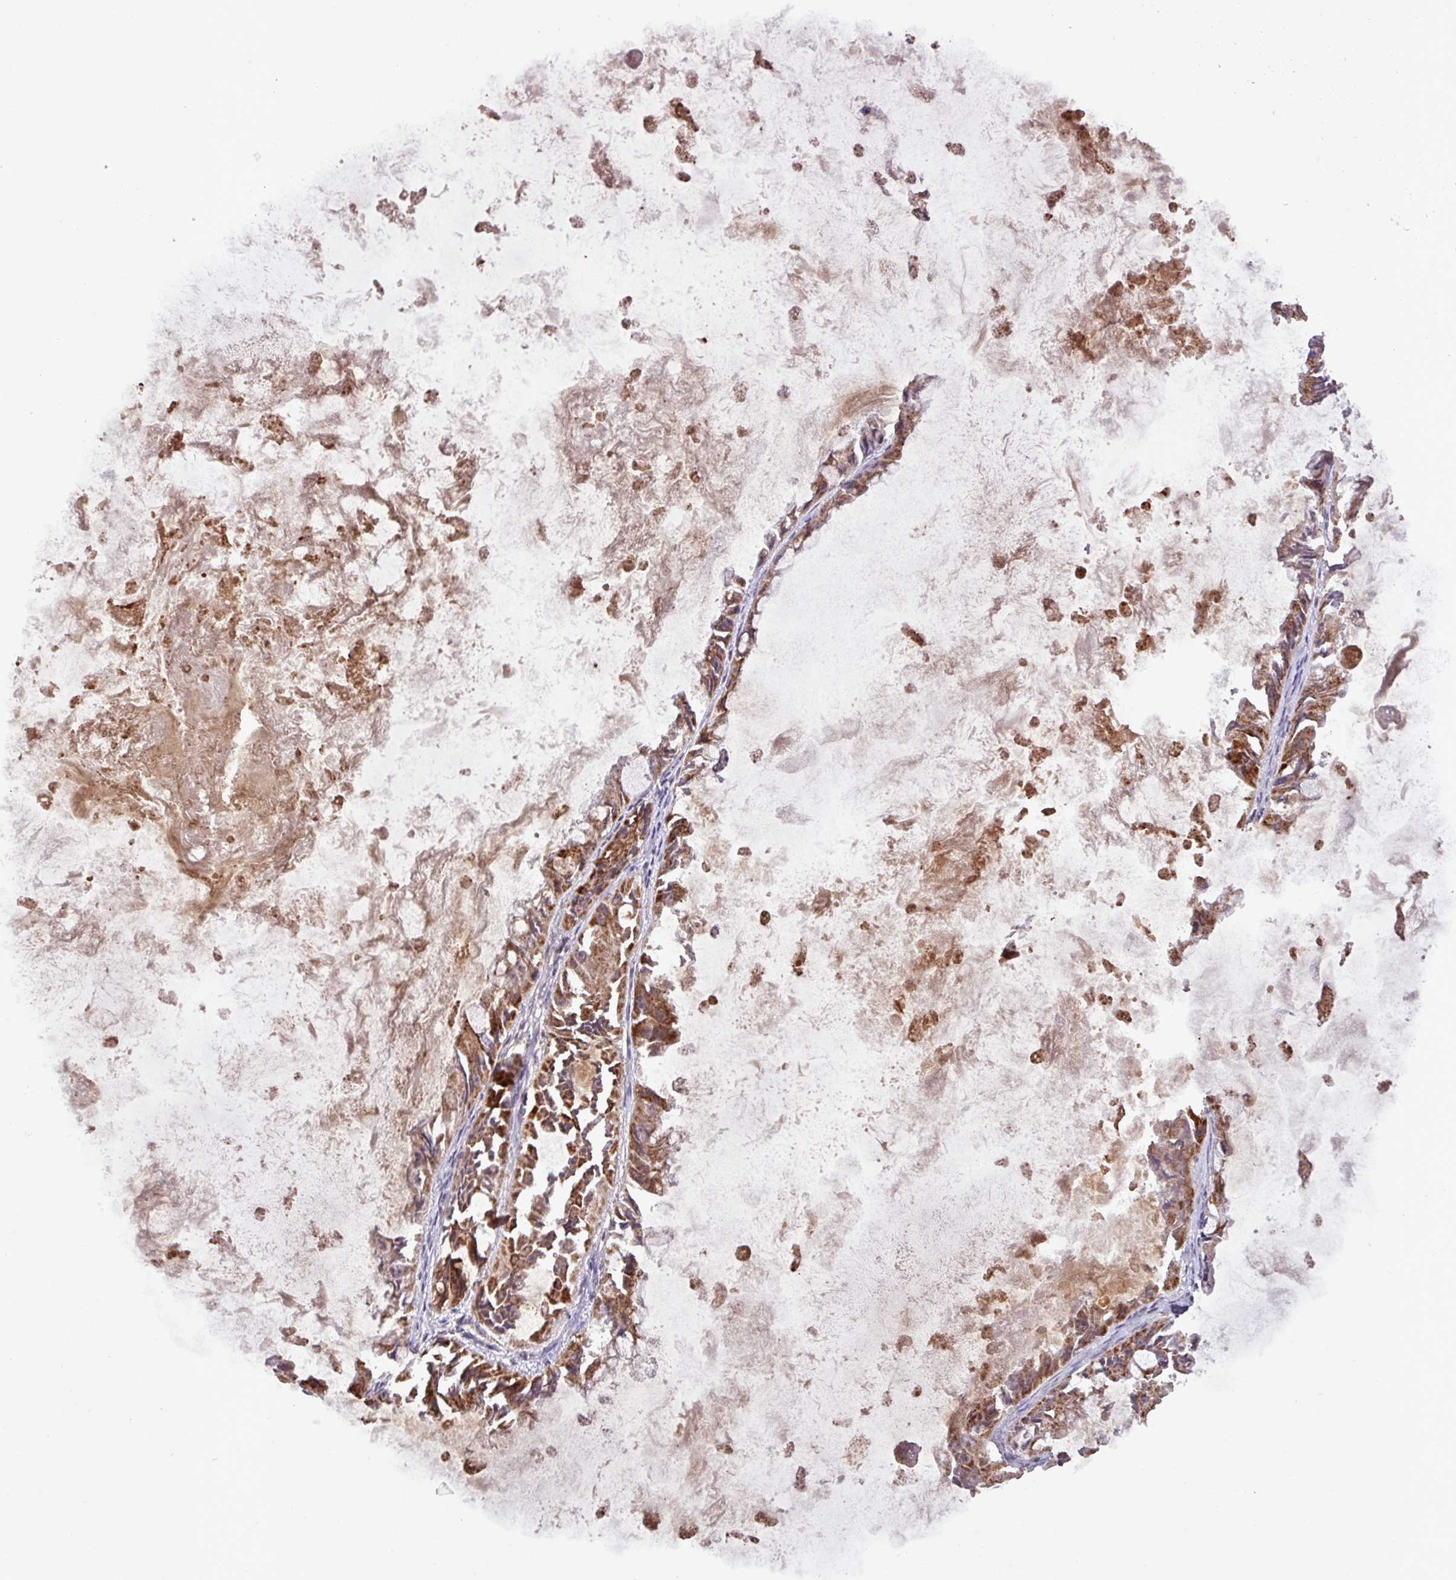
{"staining": {"intensity": "moderate", "quantity": ">75%", "location": "cytoplasmic/membranous"}, "tissue": "ovarian cancer", "cell_type": "Tumor cells", "image_type": "cancer", "snomed": [{"axis": "morphology", "description": "Cystadenocarcinoma, mucinous, NOS"}, {"axis": "topography", "description": "Ovary"}], "caption": "Ovarian cancer (mucinous cystadenocarcinoma) tissue shows moderate cytoplasmic/membranous positivity in about >75% of tumor cells", "gene": "YPEL3", "patient": {"sex": "female", "age": 61}}